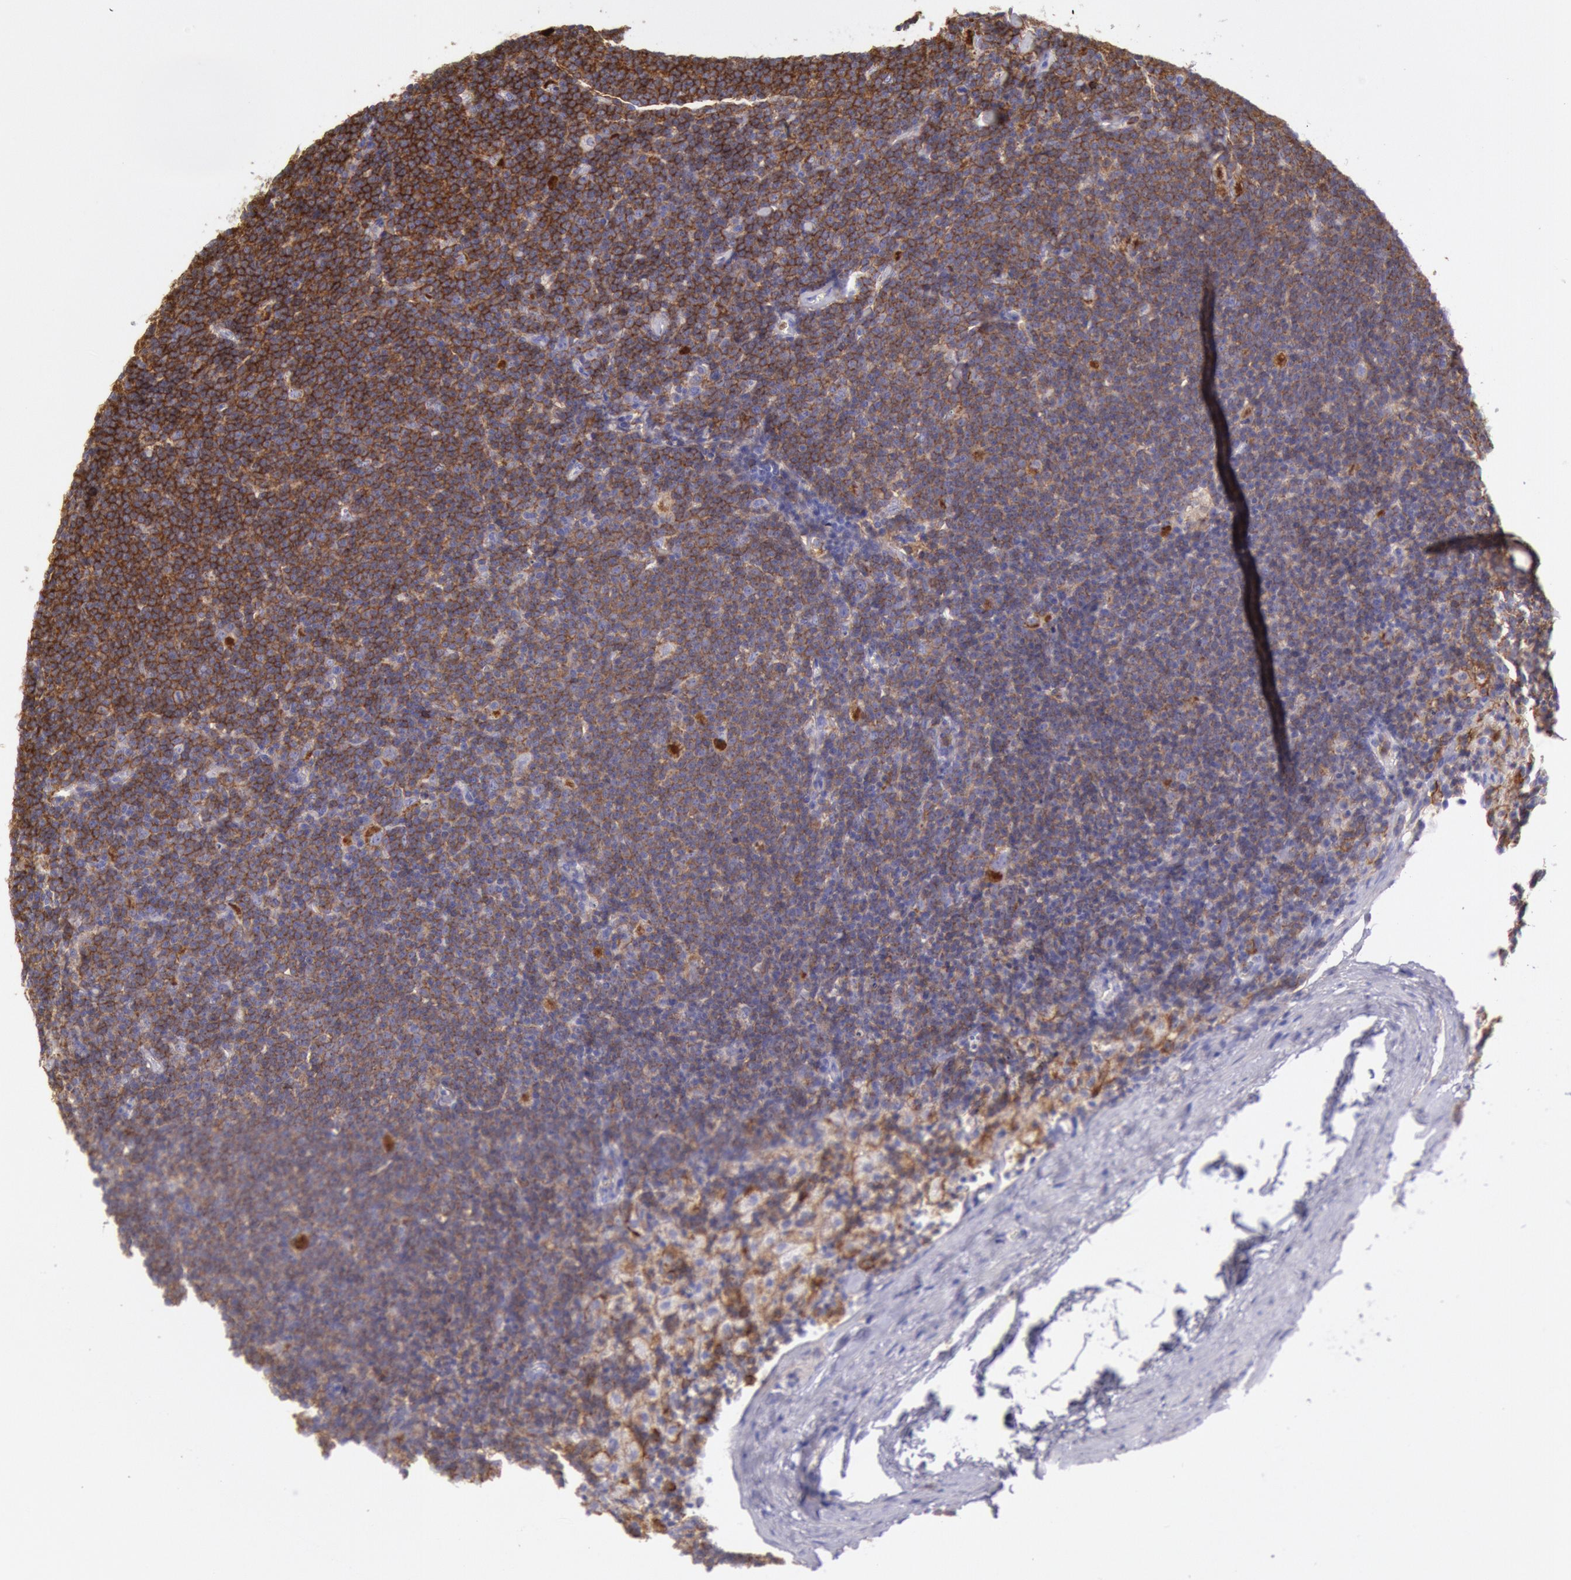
{"staining": {"intensity": "moderate", "quantity": ">75%", "location": "cytoplasmic/membranous"}, "tissue": "lymphoma", "cell_type": "Tumor cells", "image_type": "cancer", "snomed": [{"axis": "morphology", "description": "Malignant lymphoma, non-Hodgkin's type, Low grade"}, {"axis": "topography", "description": "Lymph node"}], "caption": "DAB immunohistochemical staining of lymphoma exhibits moderate cytoplasmic/membranous protein positivity in approximately >75% of tumor cells.", "gene": "LYN", "patient": {"sex": "male", "age": 65}}